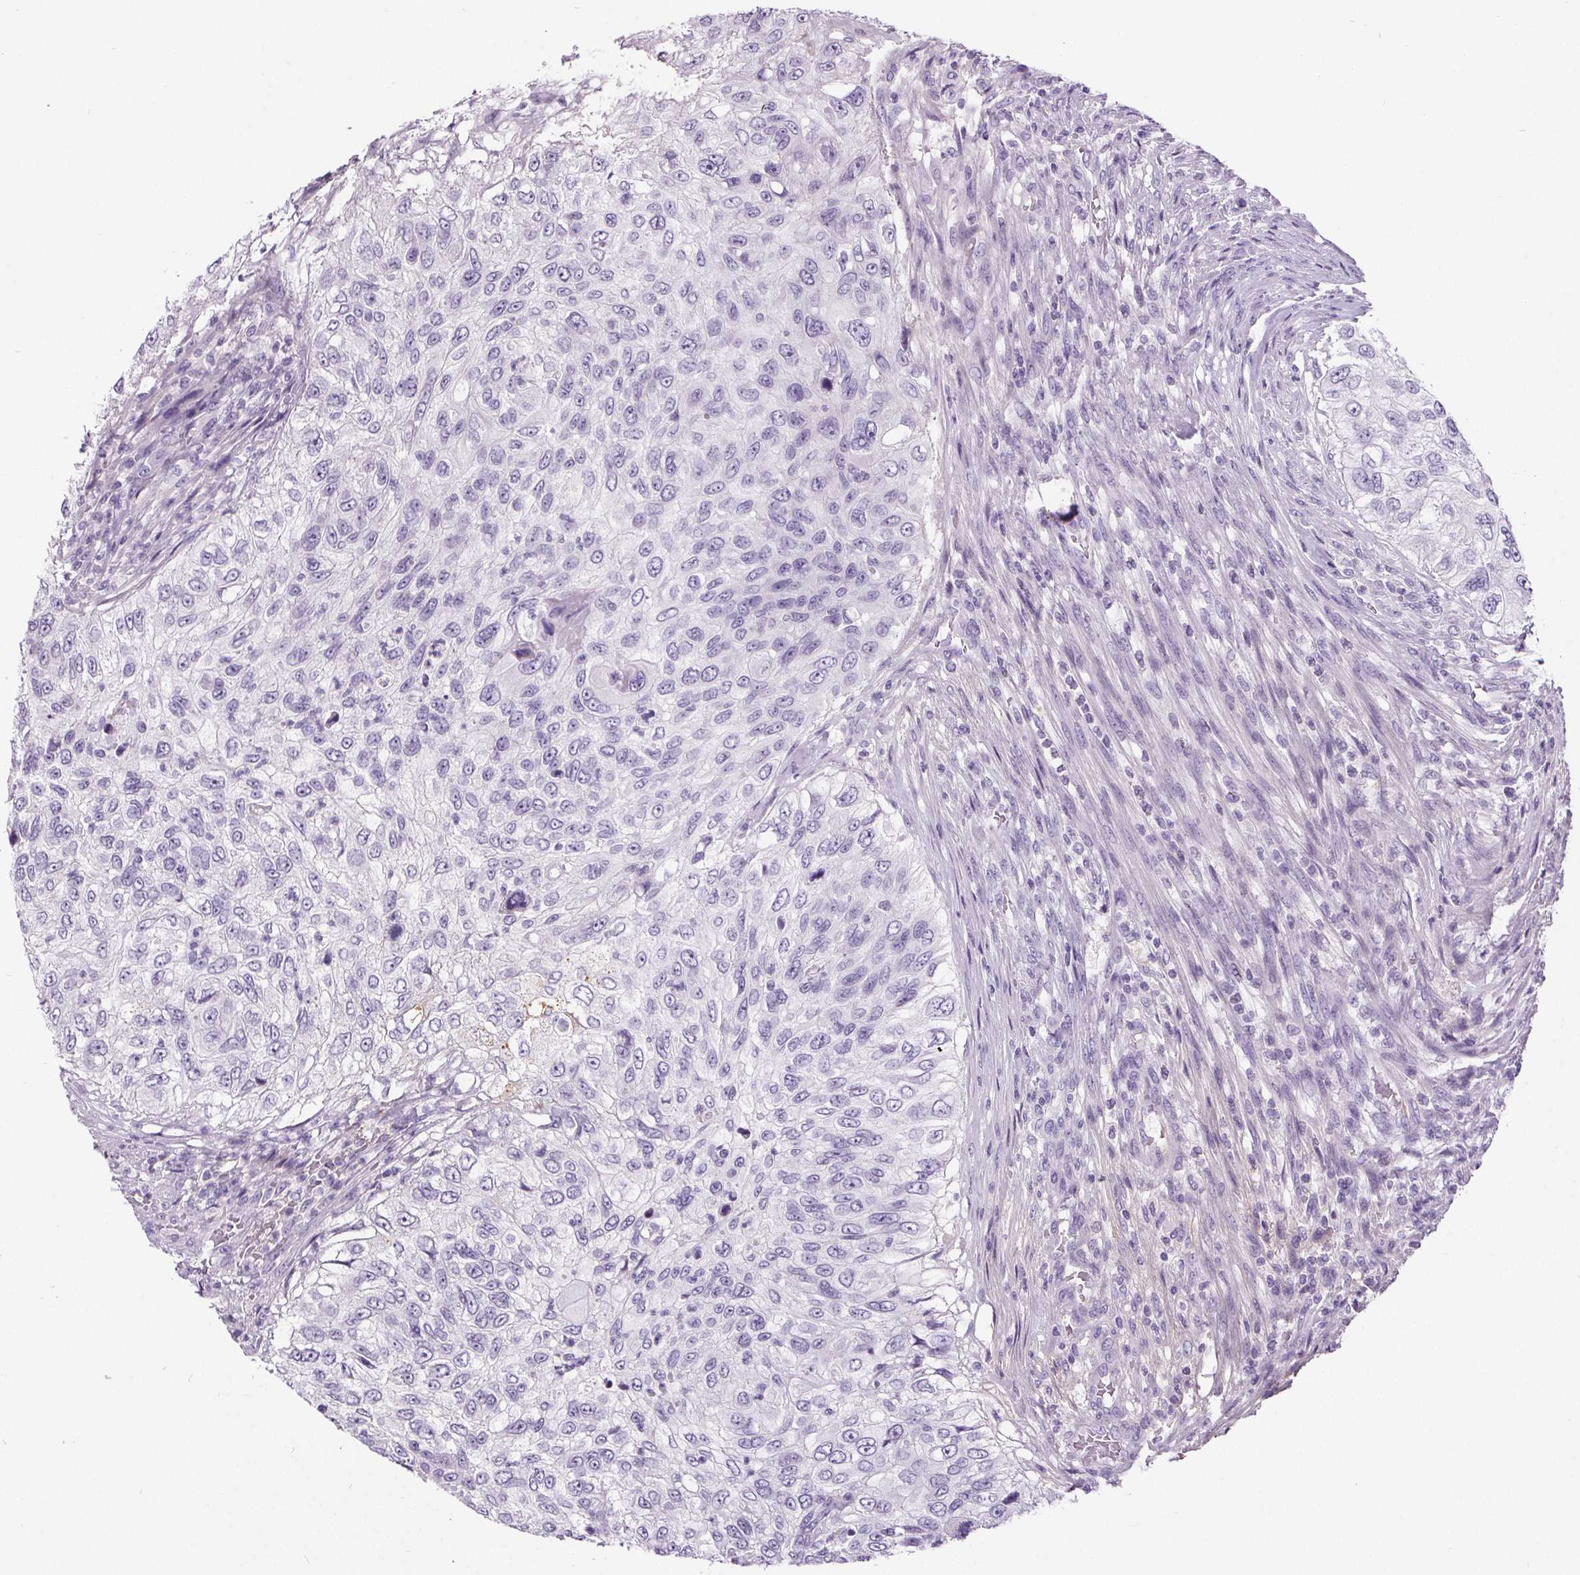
{"staining": {"intensity": "negative", "quantity": "none", "location": "none"}, "tissue": "urothelial cancer", "cell_type": "Tumor cells", "image_type": "cancer", "snomed": [{"axis": "morphology", "description": "Urothelial carcinoma, High grade"}, {"axis": "topography", "description": "Urinary bladder"}], "caption": "DAB immunohistochemical staining of urothelial carcinoma (high-grade) demonstrates no significant expression in tumor cells.", "gene": "CD5L", "patient": {"sex": "female", "age": 60}}